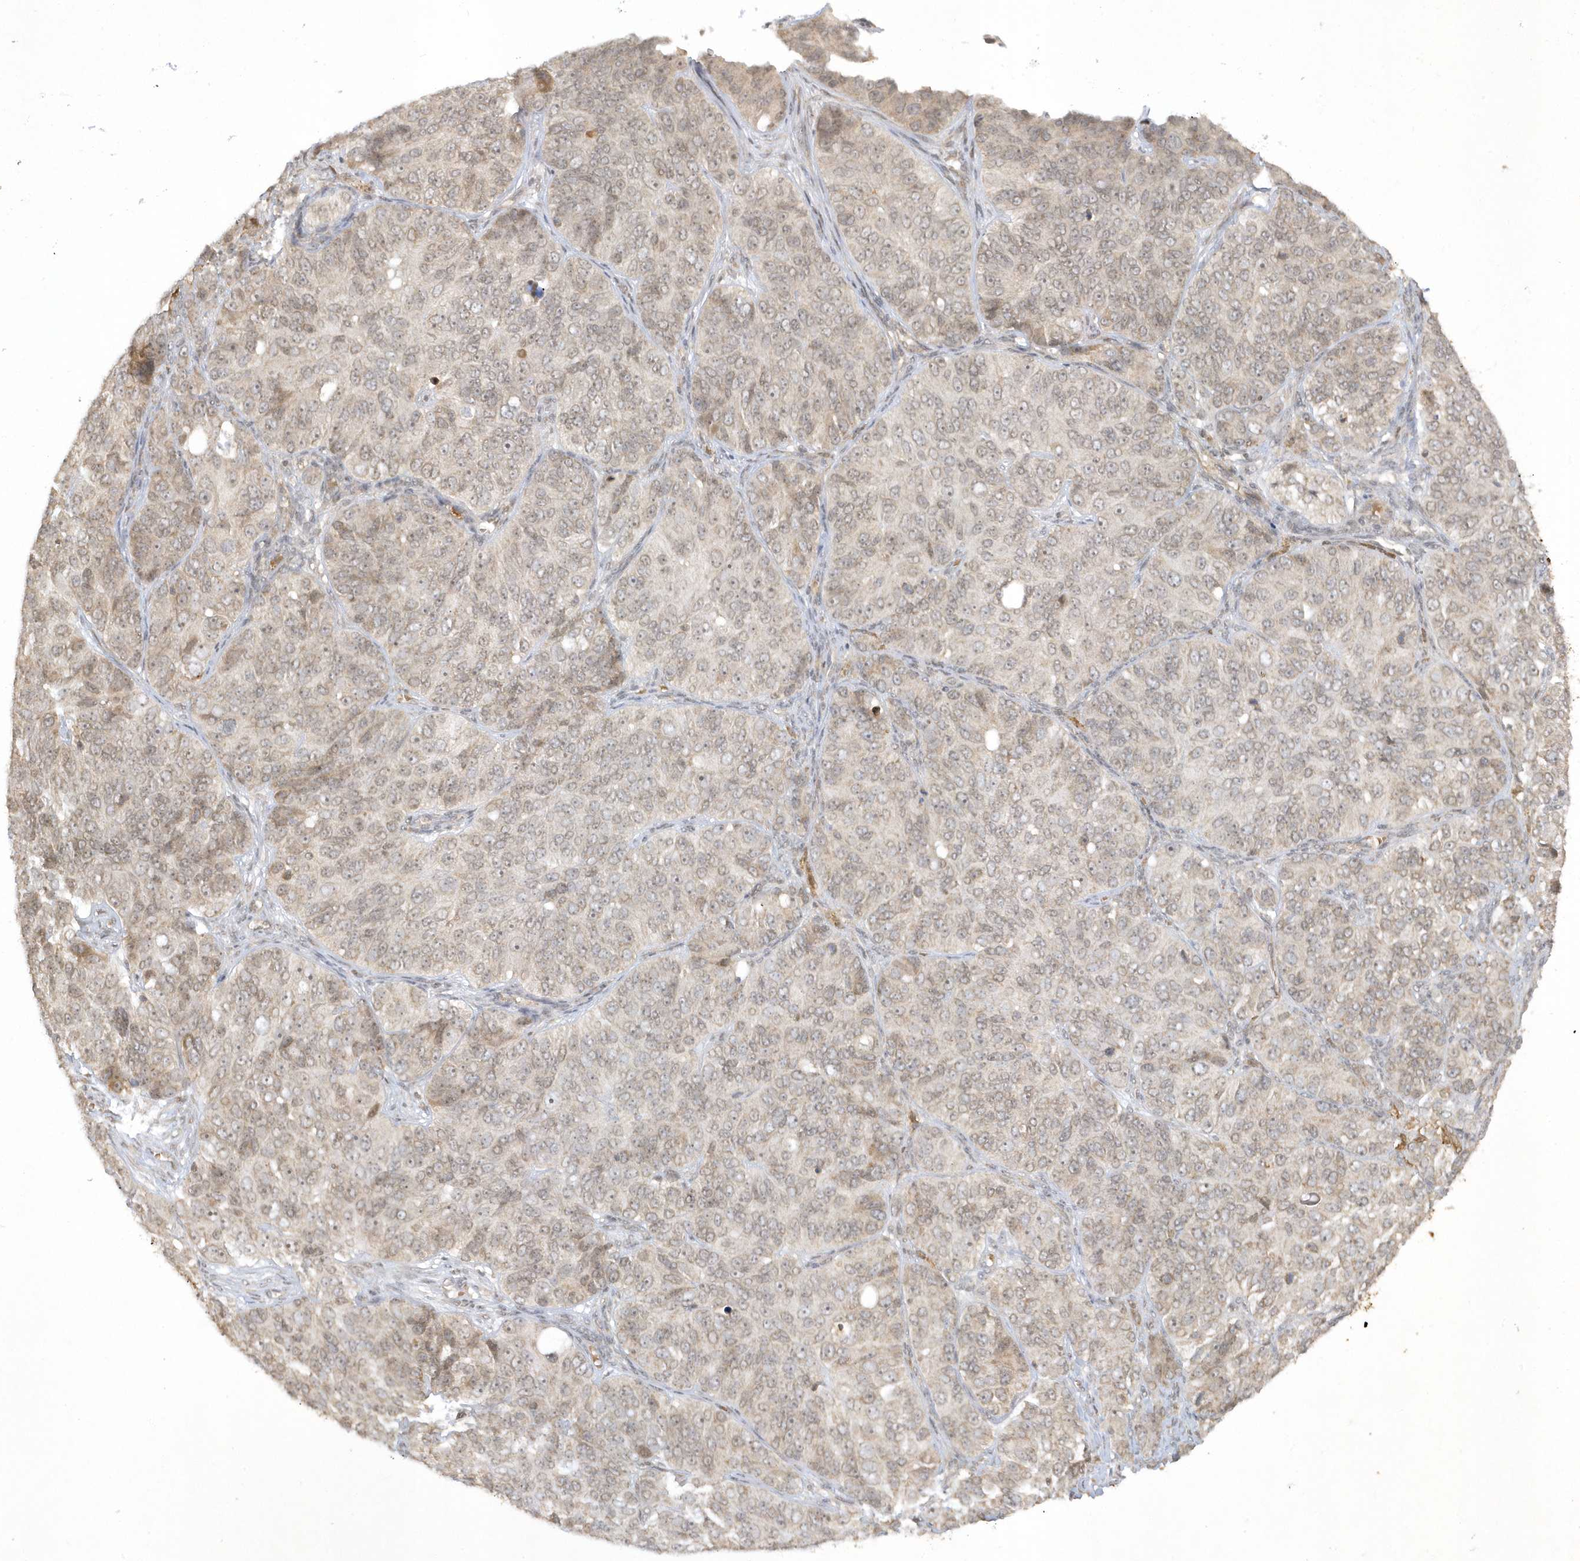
{"staining": {"intensity": "weak", "quantity": "<25%", "location": "nuclear"}, "tissue": "ovarian cancer", "cell_type": "Tumor cells", "image_type": "cancer", "snomed": [{"axis": "morphology", "description": "Carcinoma, endometroid"}, {"axis": "topography", "description": "Ovary"}], "caption": "Immunohistochemistry micrograph of neoplastic tissue: ovarian cancer stained with DAB displays no significant protein expression in tumor cells.", "gene": "ZNF213", "patient": {"sex": "female", "age": 51}}